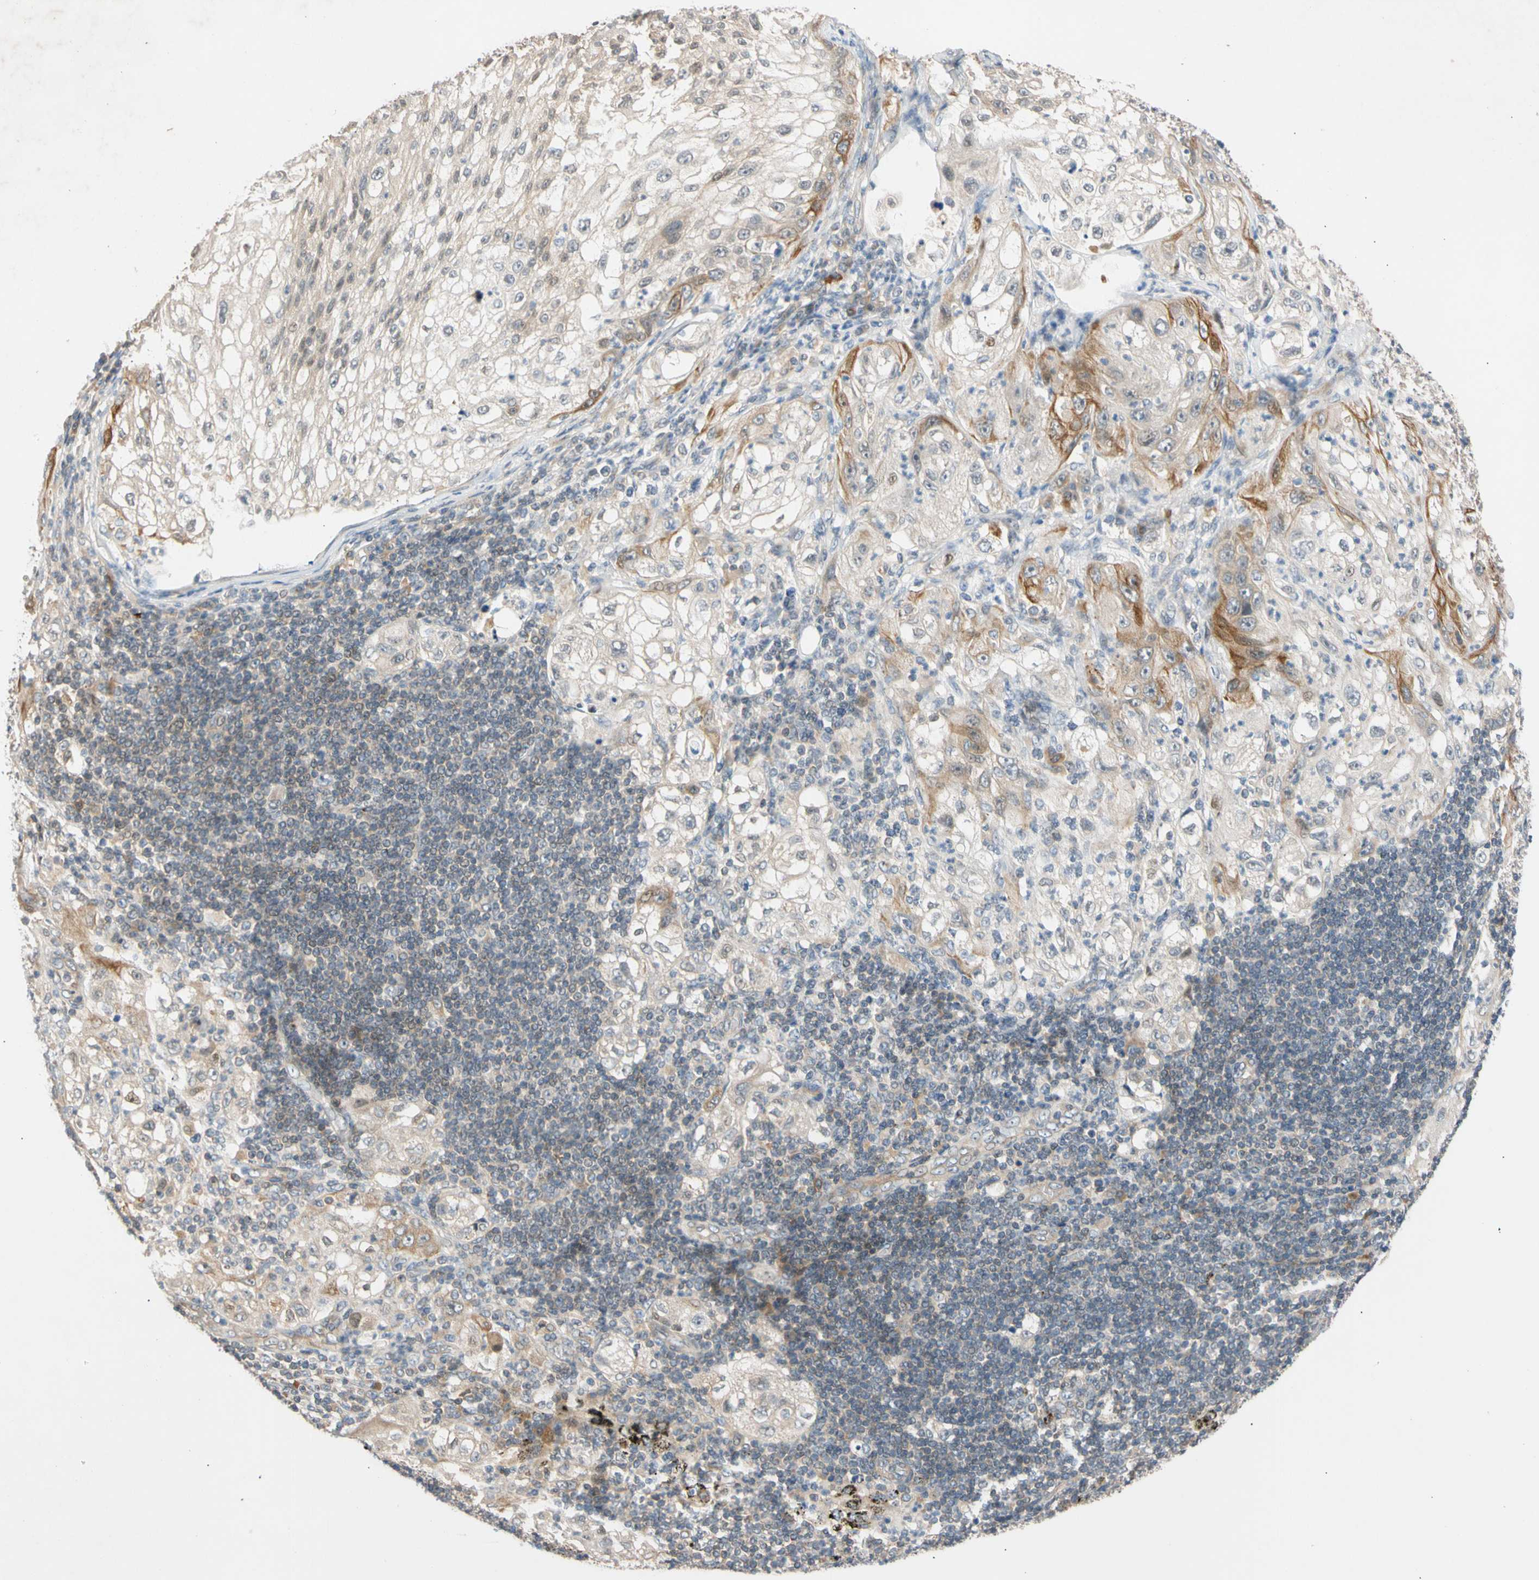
{"staining": {"intensity": "moderate", "quantity": "<25%", "location": "cytoplasmic/membranous"}, "tissue": "lung cancer", "cell_type": "Tumor cells", "image_type": "cancer", "snomed": [{"axis": "morphology", "description": "Inflammation, NOS"}, {"axis": "morphology", "description": "Squamous cell carcinoma, NOS"}, {"axis": "topography", "description": "Lymph node"}, {"axis": "topography", "description": "Soft tissue"}, {"axis": "topography", "description": "Lung"}], "caption": "Immunohistochemistry (DAB) staining of human lung cancer exhibits moderate cytoplasmic/membranous protein staining in approximately <25% of tumor cells. The protein of interest is stained brown, and the nuclei are stained in blue (DAB (3,3'-diaminobenzidine) IHC with brightfield microscopy, high magnification).", "gene": "CNST", "patient": {"sex": "male", "age": 66}}